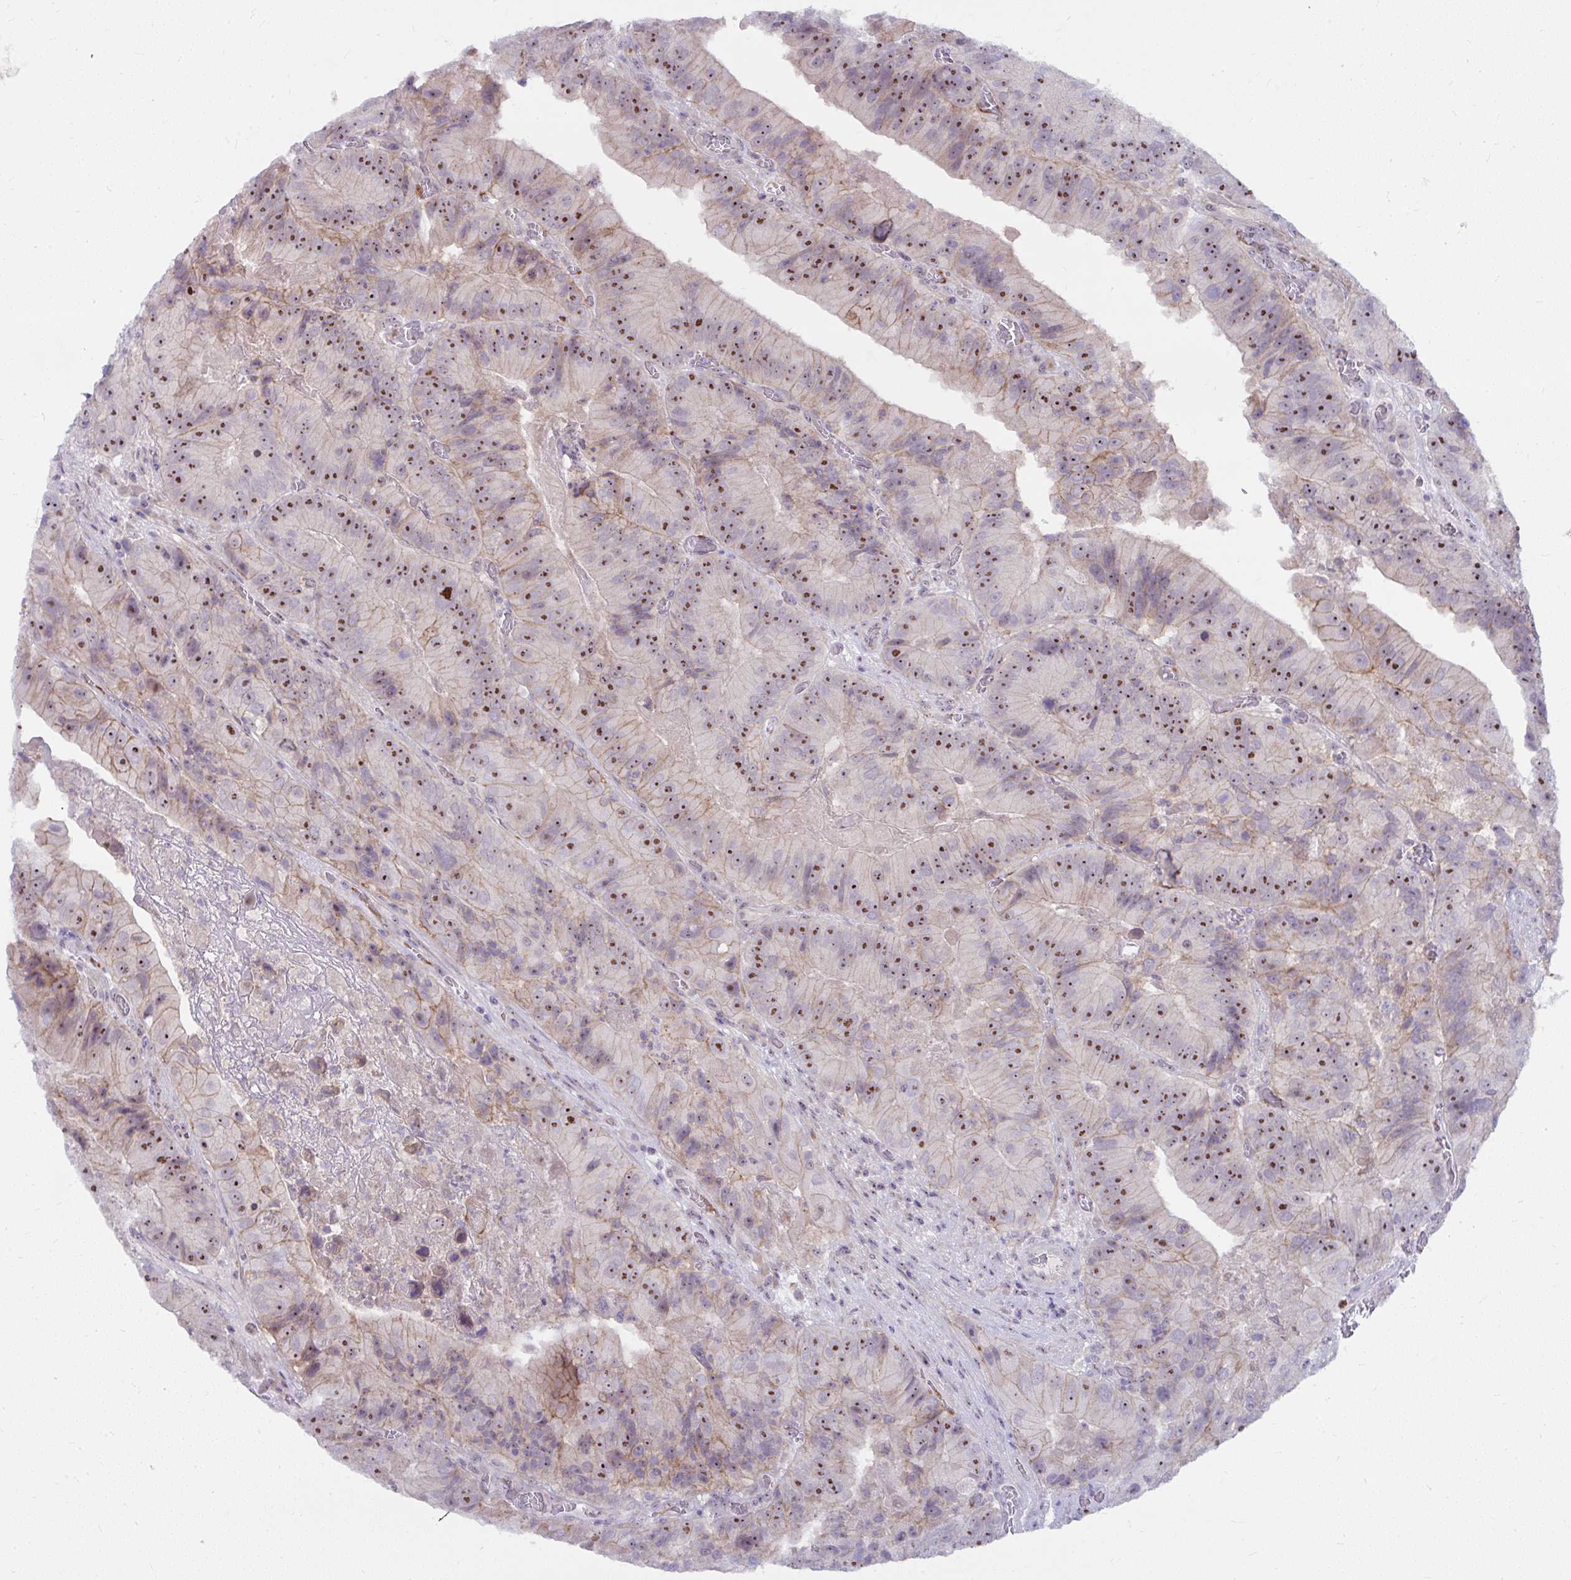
{"staining": {"intensity": "moderate", "quantity": ">75%", "location": "cytoplasmic/membranous,nuclear"}, "tissue": "colorectal cancer", "cell_type": "Tumor cells", "image_type": "cancer", "snomed": [{"axis": "morphology", "description": "Adenocarcinoma, NOS"}, {"axis": "topography", "description": "Colon"}], "caption": "This image displays immunohistochemistry (IHC) staining of human colorectal cancer (adenocarcinoma), with medium moderate cytoplasmic/membranous and nuclear expression in approximately >75% of tumor cells.", "gene": "MUS81", "patient": {"sex": "female", "age": 86}}